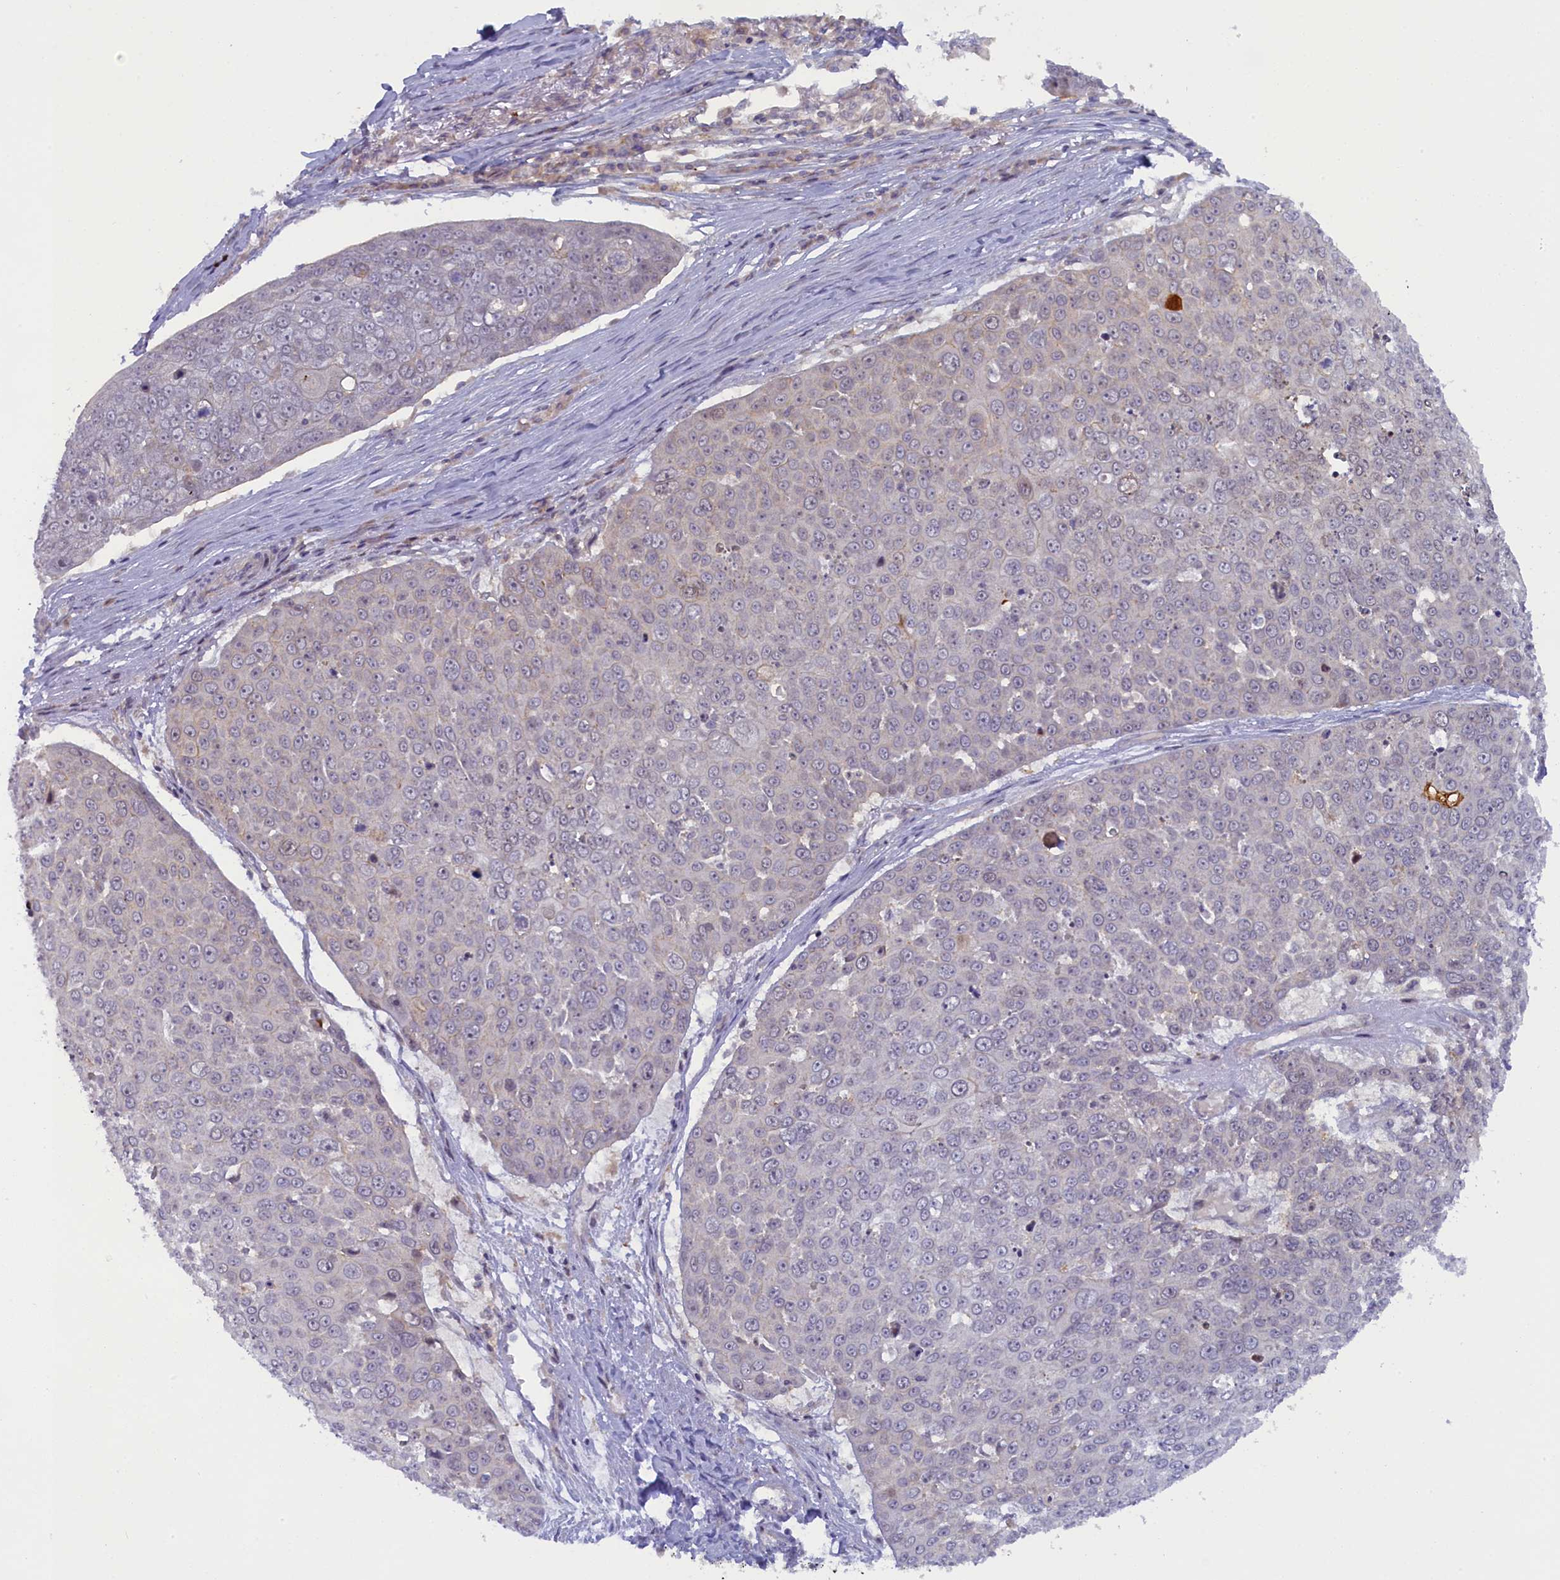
{"staining": {"intensity": "negative", "quantity": "none", "location": "none"}, "tissue": "skin cancer", "cell_type": "Tumor cells", "image_type": "cancer", "snomed": [{"axis": "morphology", "description": "Squamous cell carcinoma, NOS"}, {"axis": "topography", "description": "Skin"}], "caption": "Tumor cells show no significant staining in squamous cell carcinoma (skin).", "gene": "CCL23", "patient": {"sex": "male", "age": 71}}